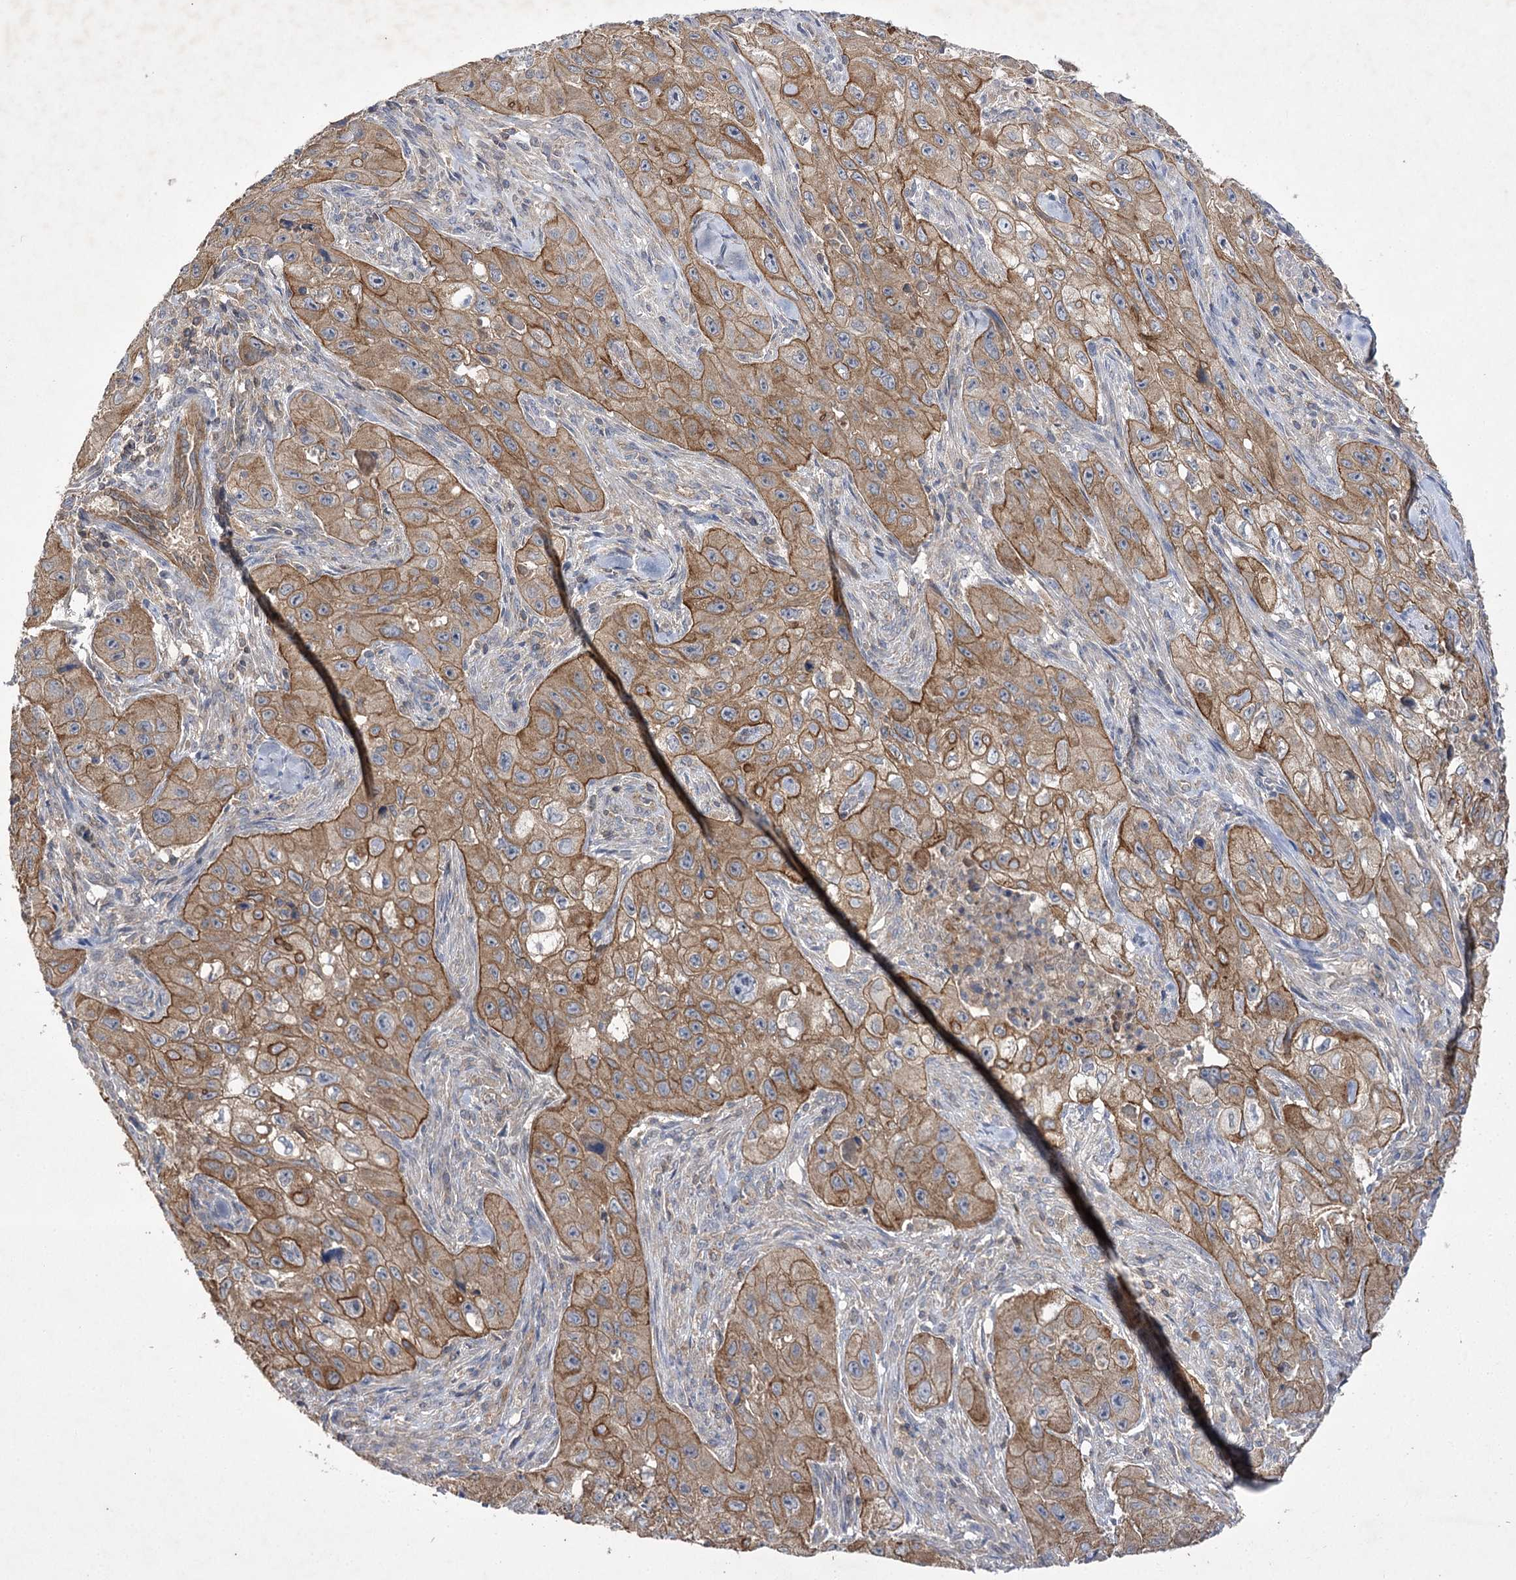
{"staining": {"intensity": "moderate", "quantity": ">75%", "location": "cytoplasmic/membranous"}, "tissue": "skin cancer", "cell_type": "Tumor cells", "image_type": "cancer", "snomed": [{"axis": "morphology", "description": "Squamous cell carcinoma, NOS"}, {"axis": "topography", "description": "Skin"}, {"axis": "topography", "description": "Subcutis"}], "caption": "Skin cancer (squamous cell carcinoma) was stained to show a protein in brown. There is medium levels of moderate cytoplasmic/membranous positivity in about >75% of tumor cells. (DAB (3,3'-diaminobenzidine) = brown stain, brightfield microscopy at high magnification).", "gene": "BCR", "patient": {"sex": "male", "age": 73}}